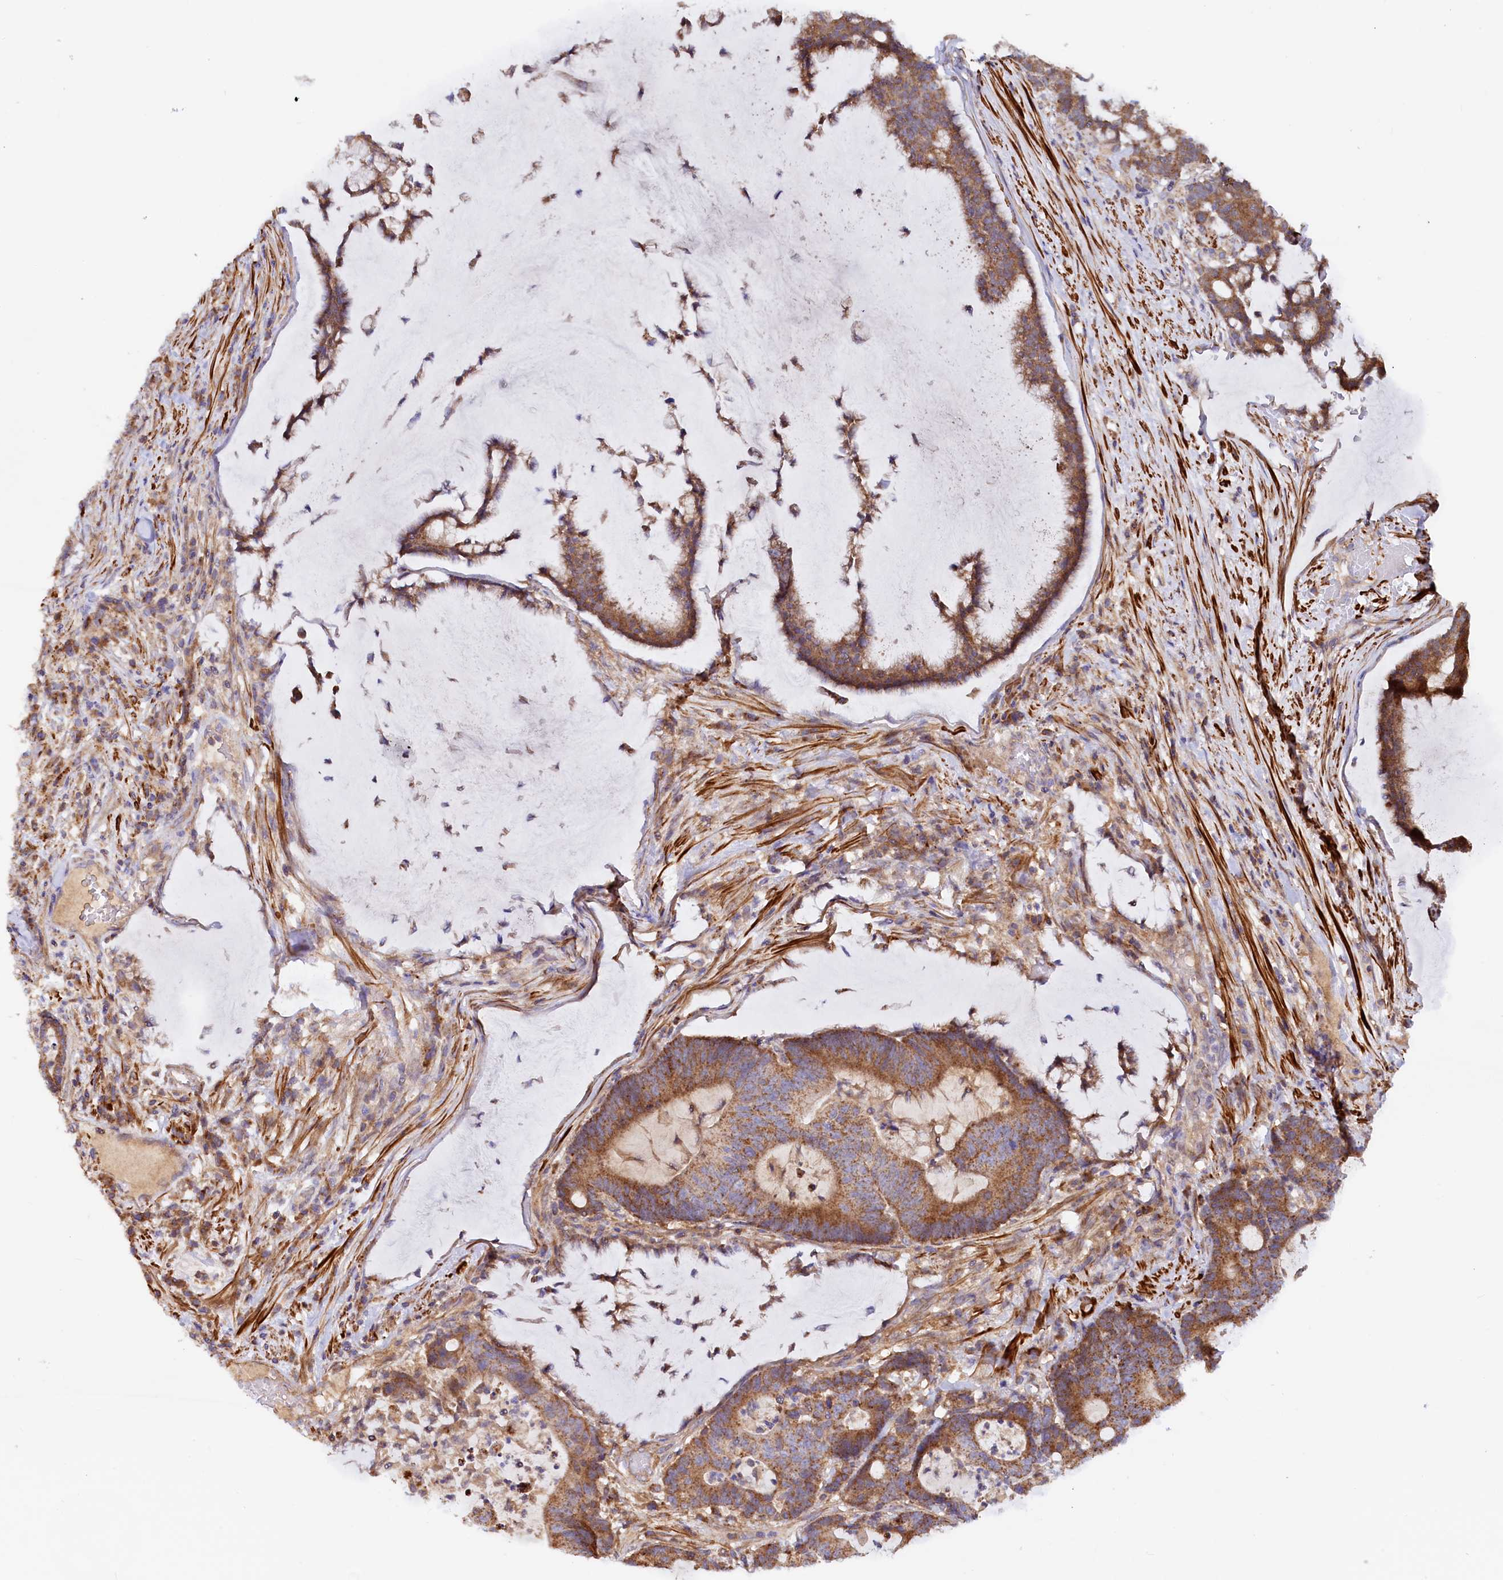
{"staining": {"intensity": "moderate", "quantity": ">75%", "location": "cytoplasmic/membranous"}, "tissue": "colorectal cancer", "cell_type": "Tumor cells", "image_type": "cancer", "snomed": [{"axis": "morphology", "description": "Adenocarcinoma, NOS"}, {"axis": "topography", "description": "Colon"}], "caption": "Brown immunohistochemical staining in colorectal cancer (adenocarcinoma) exhibits moderate cytoplasmic/membranous expression in about >75% of tumor cells.", "gene": "CIAO3", "patient": {"sex": "female", "age": 84}}